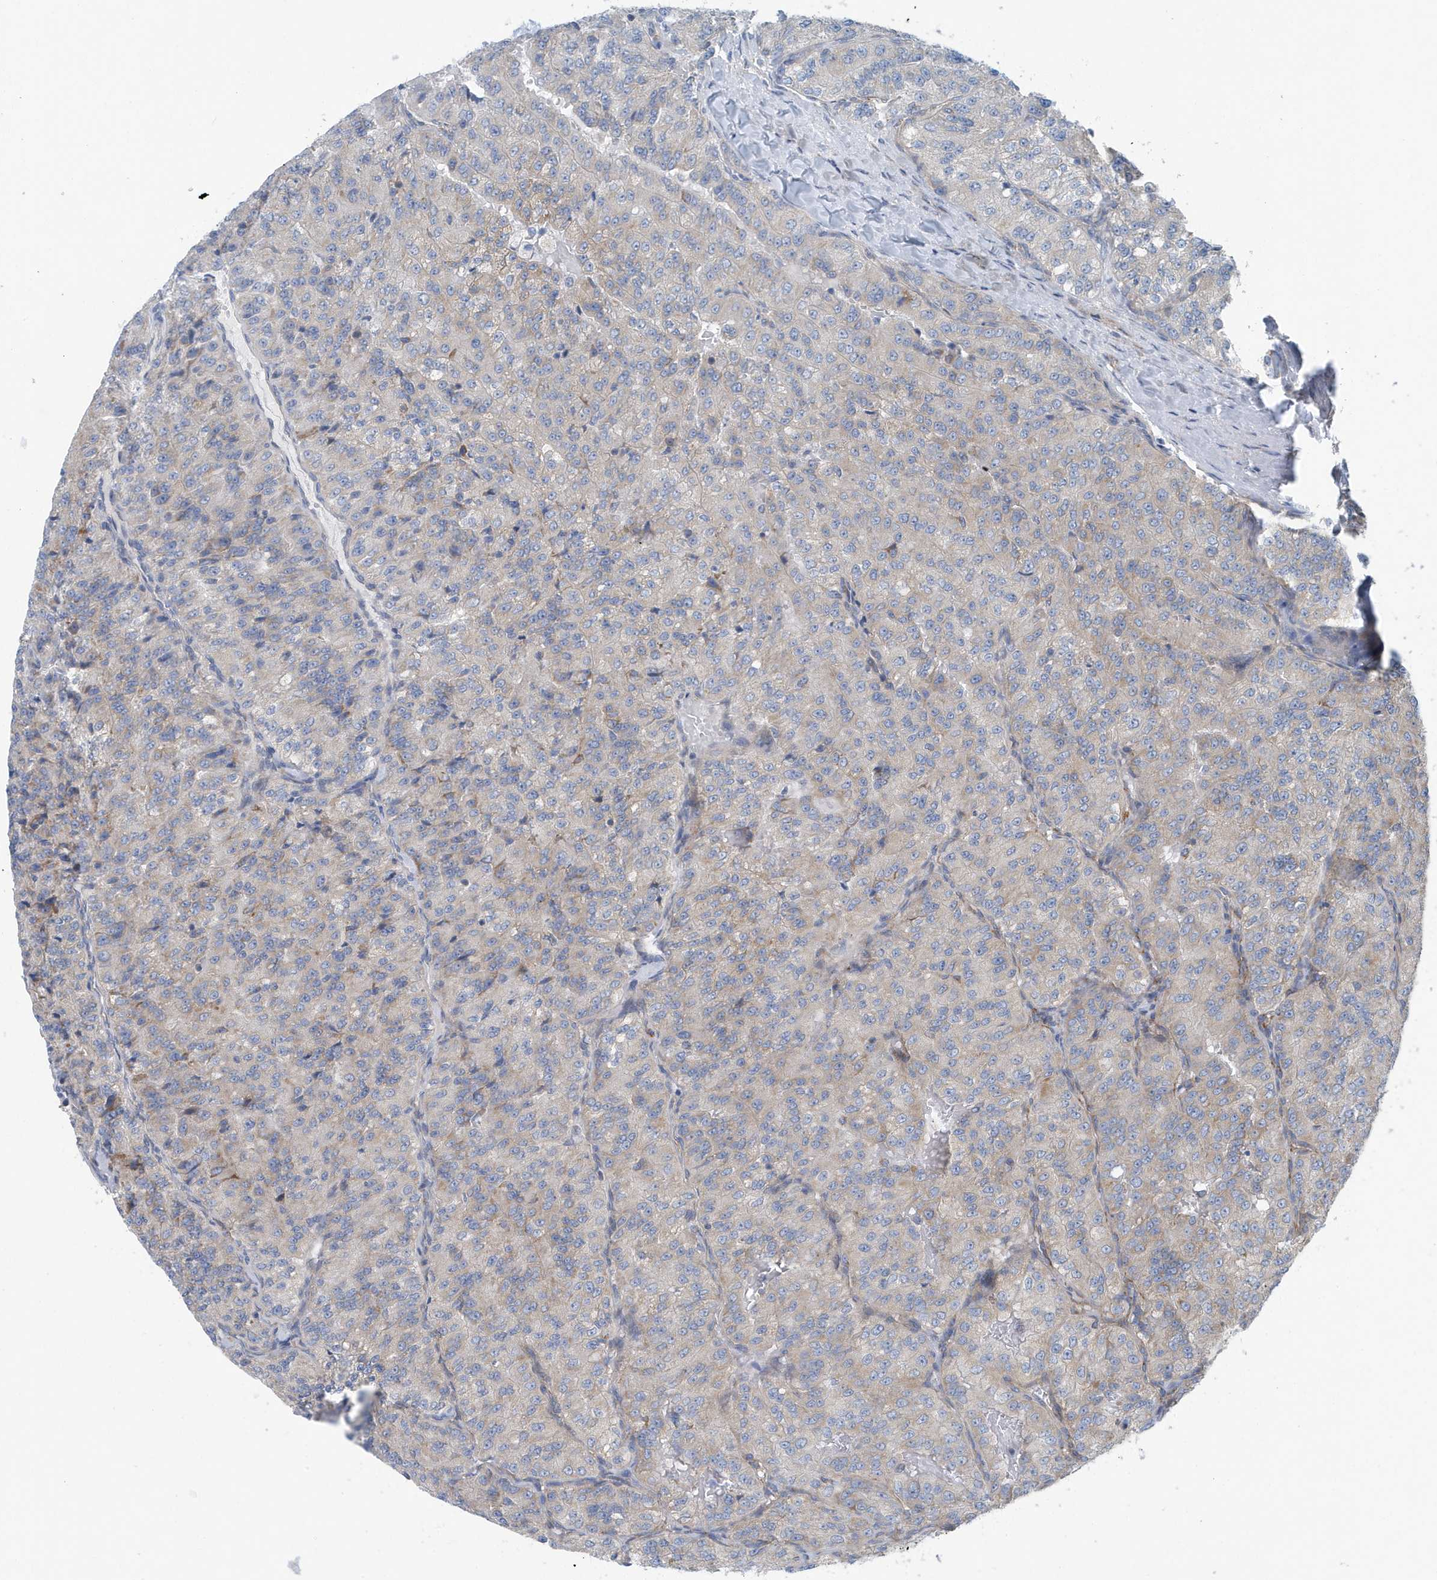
{"staining": {"intensity": "moderate", "quantity": "<25%", "location": "cytoplasmic/membranous"}, "tissue": "renal cancer", "cell_type": "Tumor cells", "image_type": "cancer", "snomed": [{"axis": "morphology", "description": "Adenocarcinoma, NOS"}, {"axis": "topography", "description": "Kidney"}], "caption": "The histopathology image displays immunohistochemical staining of renal cancer (adenocarcinoma). There is moderate cytoplasmic/membranous expression is seen in about <25% of tumor cells. The protein is stained brown, and the nuclei are stained in blue (DAB (3,3'-diaminobenzidine) IHC with brightfield microscopy, high magnification).", "gene": "PPM1M", "patient": {"sex": "female", "age": 63}}